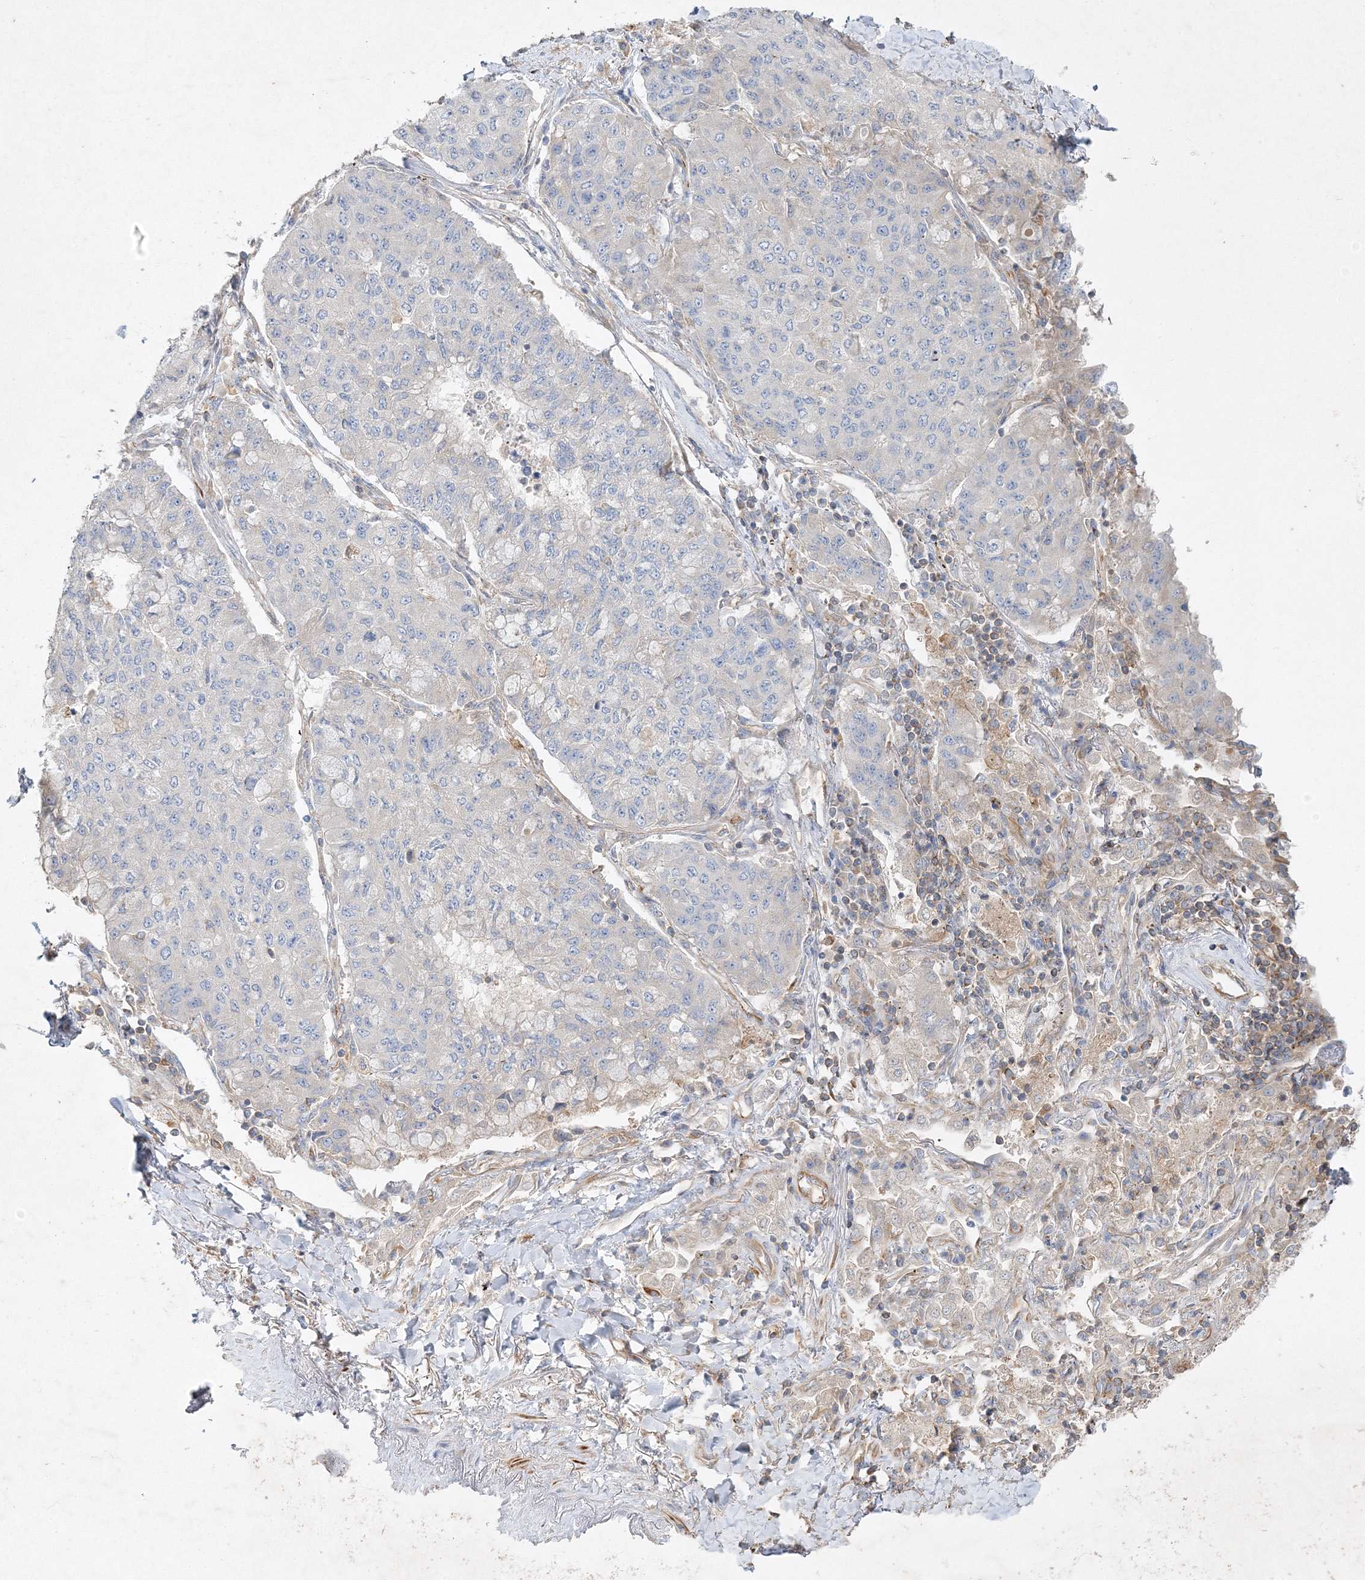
{"staining": {"intensity": "negative", "quantity": "none", "location": "none"}, "tissue": "lung cancer", "cell_type": "Tumor cells", "image_type": "cancer", "snomed": [{"axis": "morphology", "description": "Squamous cell carcinoma, NOS"}, {"axis": "topography", "description": "Lung"}], "caption": "DAB immunohistochemical staining of human squamous cell carcinoma (lung) shows no significant positivity in tumor cells.", "gene": "WDR37", "patient": {"sex": "male", "age": 74}}